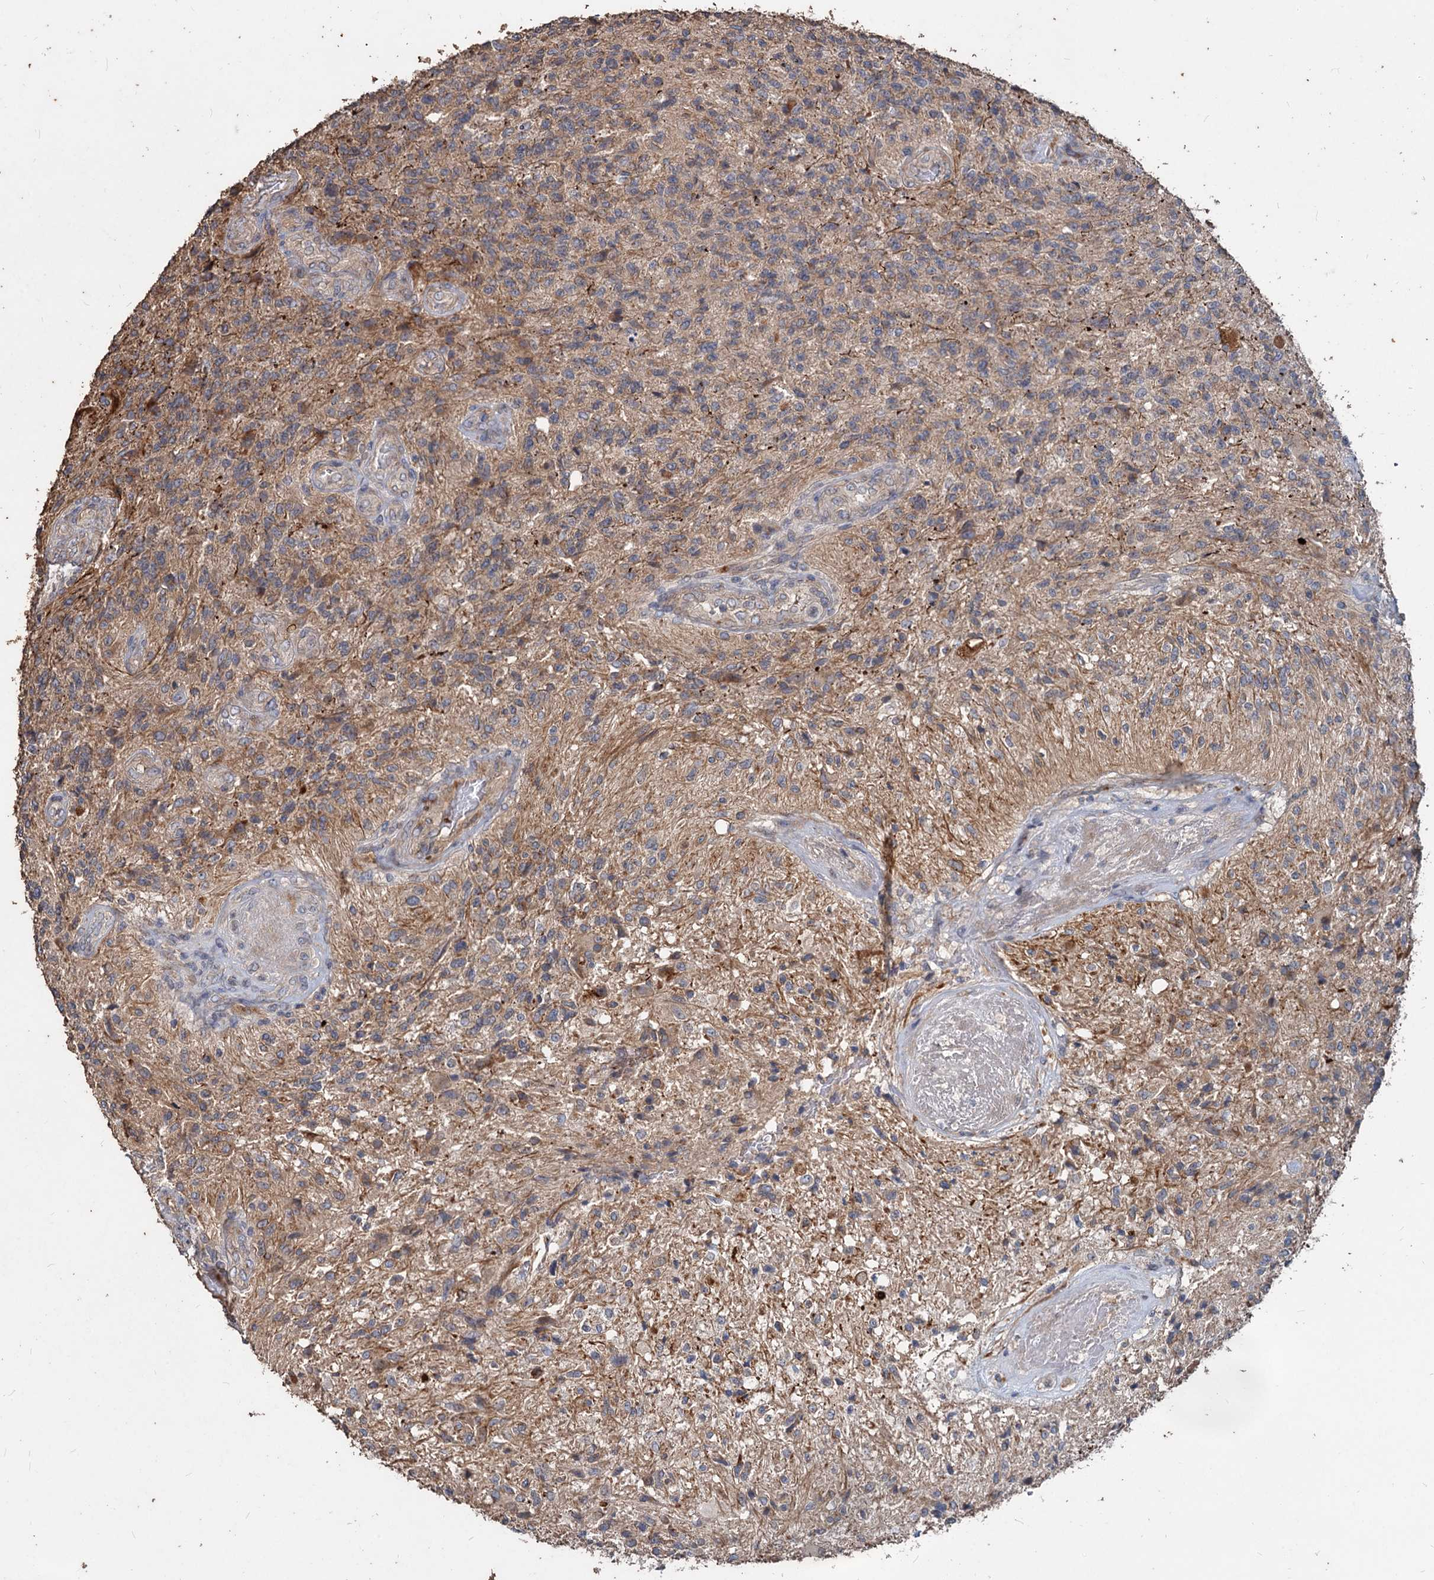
{"staining": {"intensity": "weak", "quantity": ">75%", "location": "cytoplasmic/membranous"}, "tissue": "glioma", "cell_type": "Tumor cells", "image_type": "cancer", "snomed": [{"axis": "morphology", "description": "Glioma, malignant, High grade"}, {"axis": "topography", "description": "Brain"}], "caption": "High-magnification brightfield microscopy of malignant high-grade glioma stained with DAB (brown) and counterstained with hematoxylin (blue). tumor cells exhibit weak cytoplasmic/membranous expression is identified in about>75% of cells.", "gene": "DEPDC4", "patient": {"sex": "male", "age": 56}}